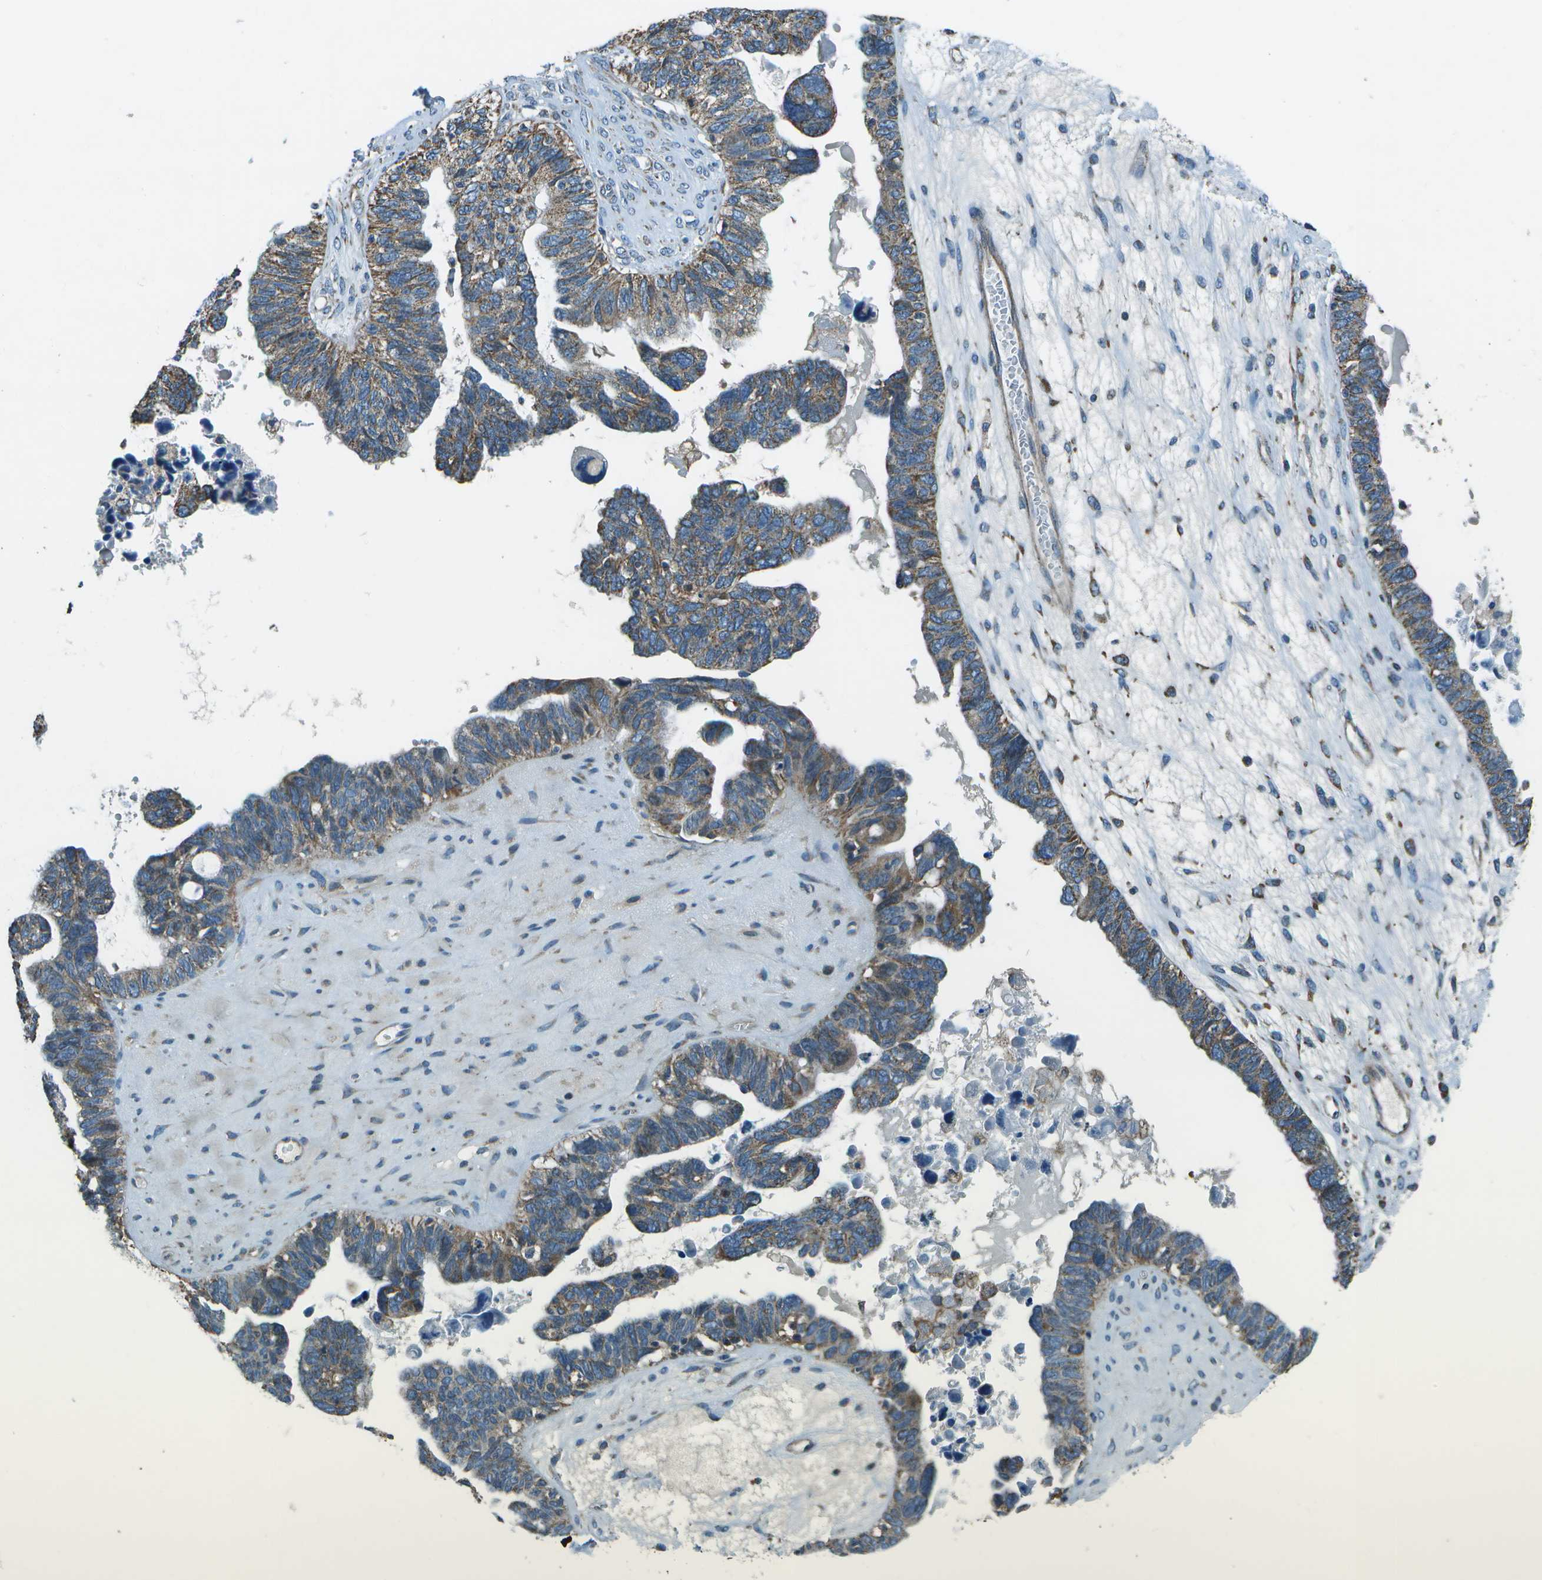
{"staining": {"intensity": "weak", "quantity": "25%-75%", "location": "cytoplasmic/membranous"}, "tissue": "ovarian cancer", "cell_type": "Tumor cells", "image_type": "cancer", "snomed": [{"axis": "morphology", "description": "Cystadenocarcinoma, serous, NOS"}, {"axis": "topography", "description": "Ovary"}], "caption": "Ovarian serous cystadenocarcinoma stained with immunohistochemistry (IHC) displays weak cytoplasmic/membranous staining in approximately 25%-75% of tumor cells.", "gene": "TMEM51", "patient": {"sex": "female", "age": 79}}